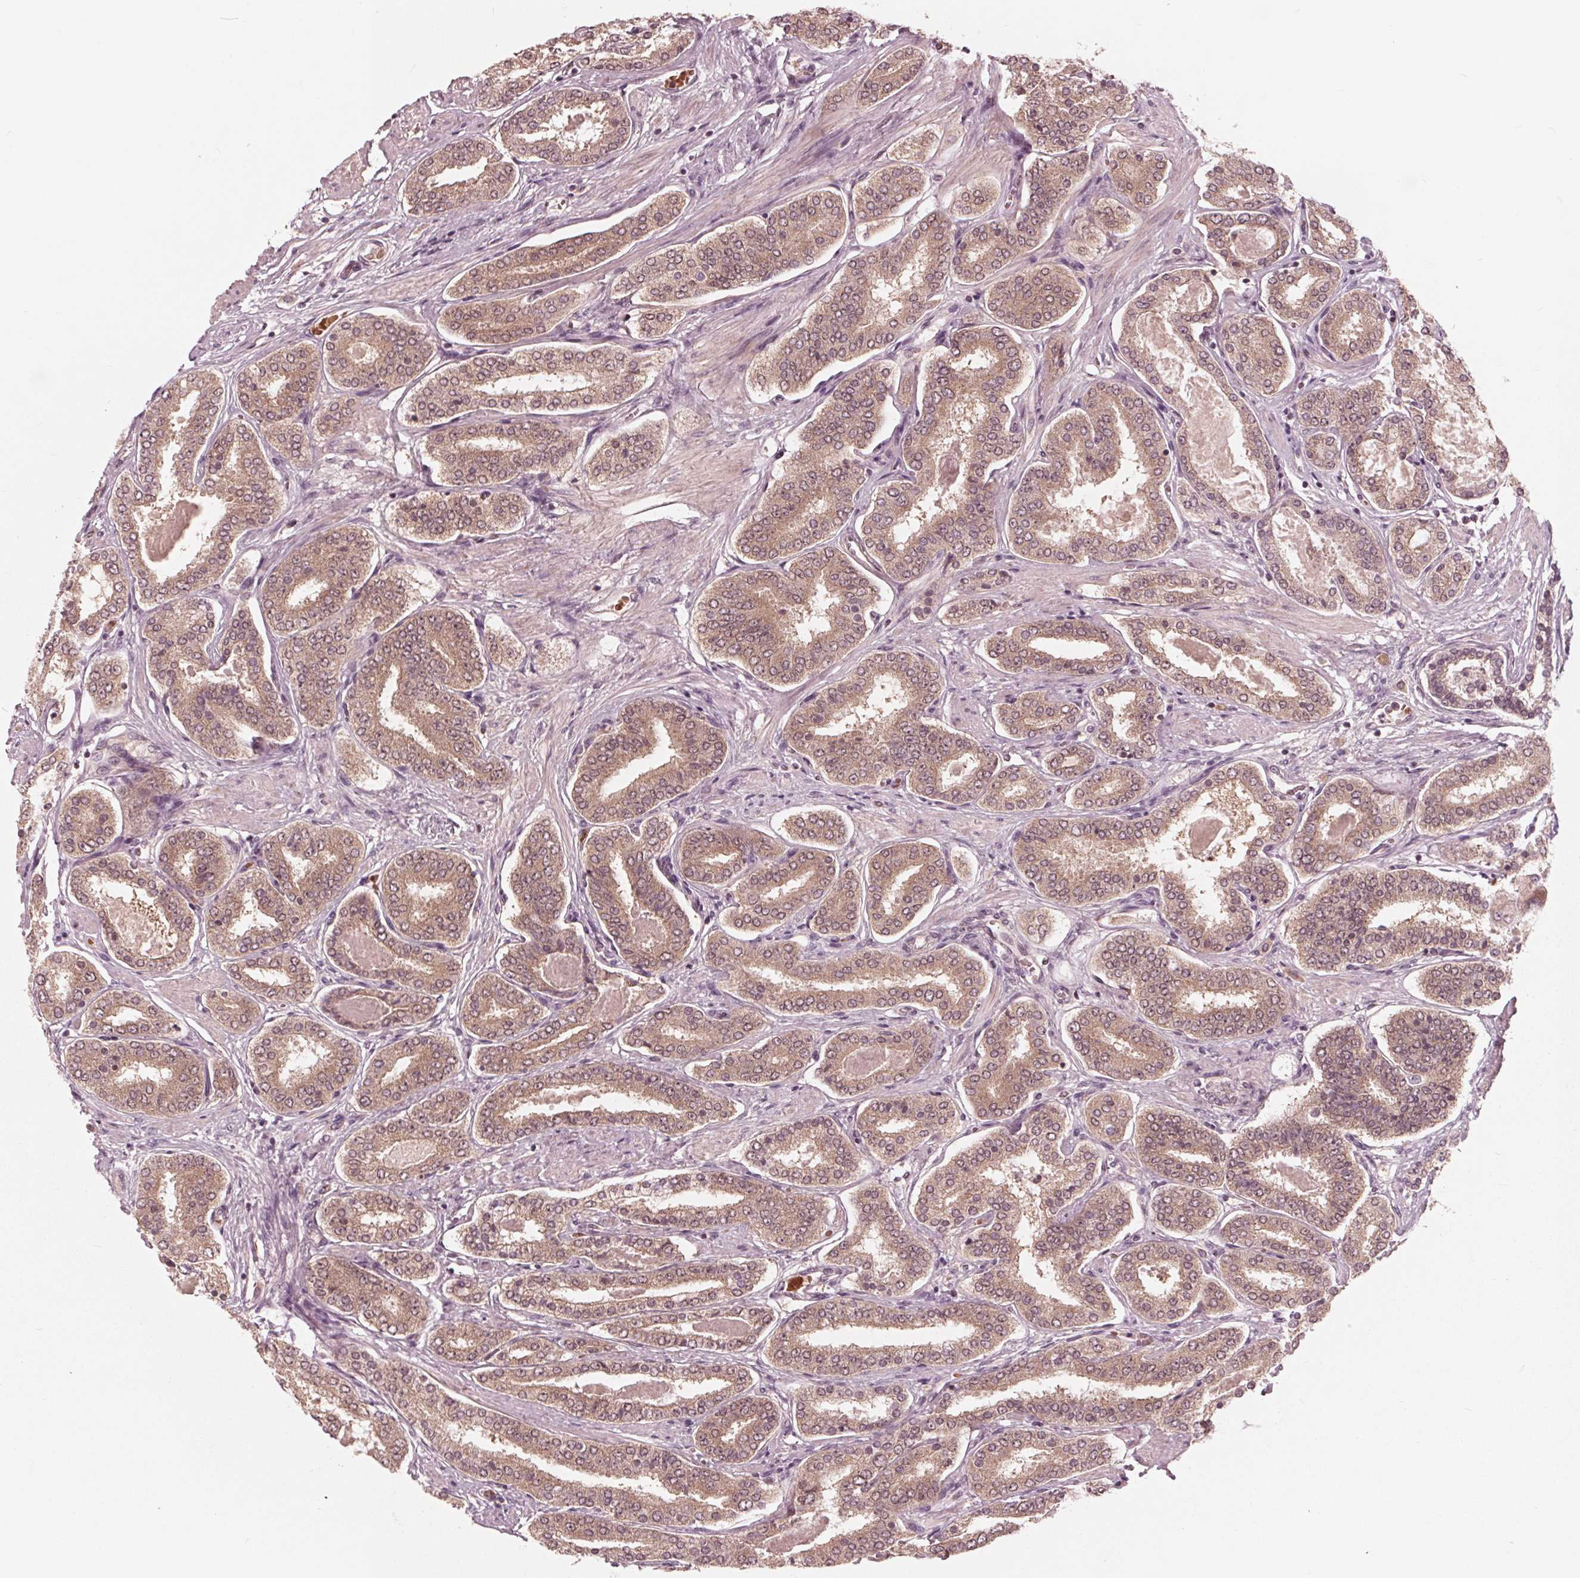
{"staining": {"intensity": "weak", "quantity": ">75%", "location": "cytoplasmic/membranous"}, "tissue": "prostate cancer", "cell_type": "Tumor cells", "image_type": "cancer", "snomed": [{"axis": "morphology", "description": "Adenocarcinoma, High grade"}, {"axis": "topography", "description": "Prostate"}], "caption": "IHC of adenocarcinoma (high-grade) (prostate) demonstrates low levels of weak cytoplasmic/membranous staining in about >75% of tumor cells. (Brightfield microscopy of DAB IHC at high magnification).", "gene": "UBALD1", "patient": {"sex": "male", "age": 63}}